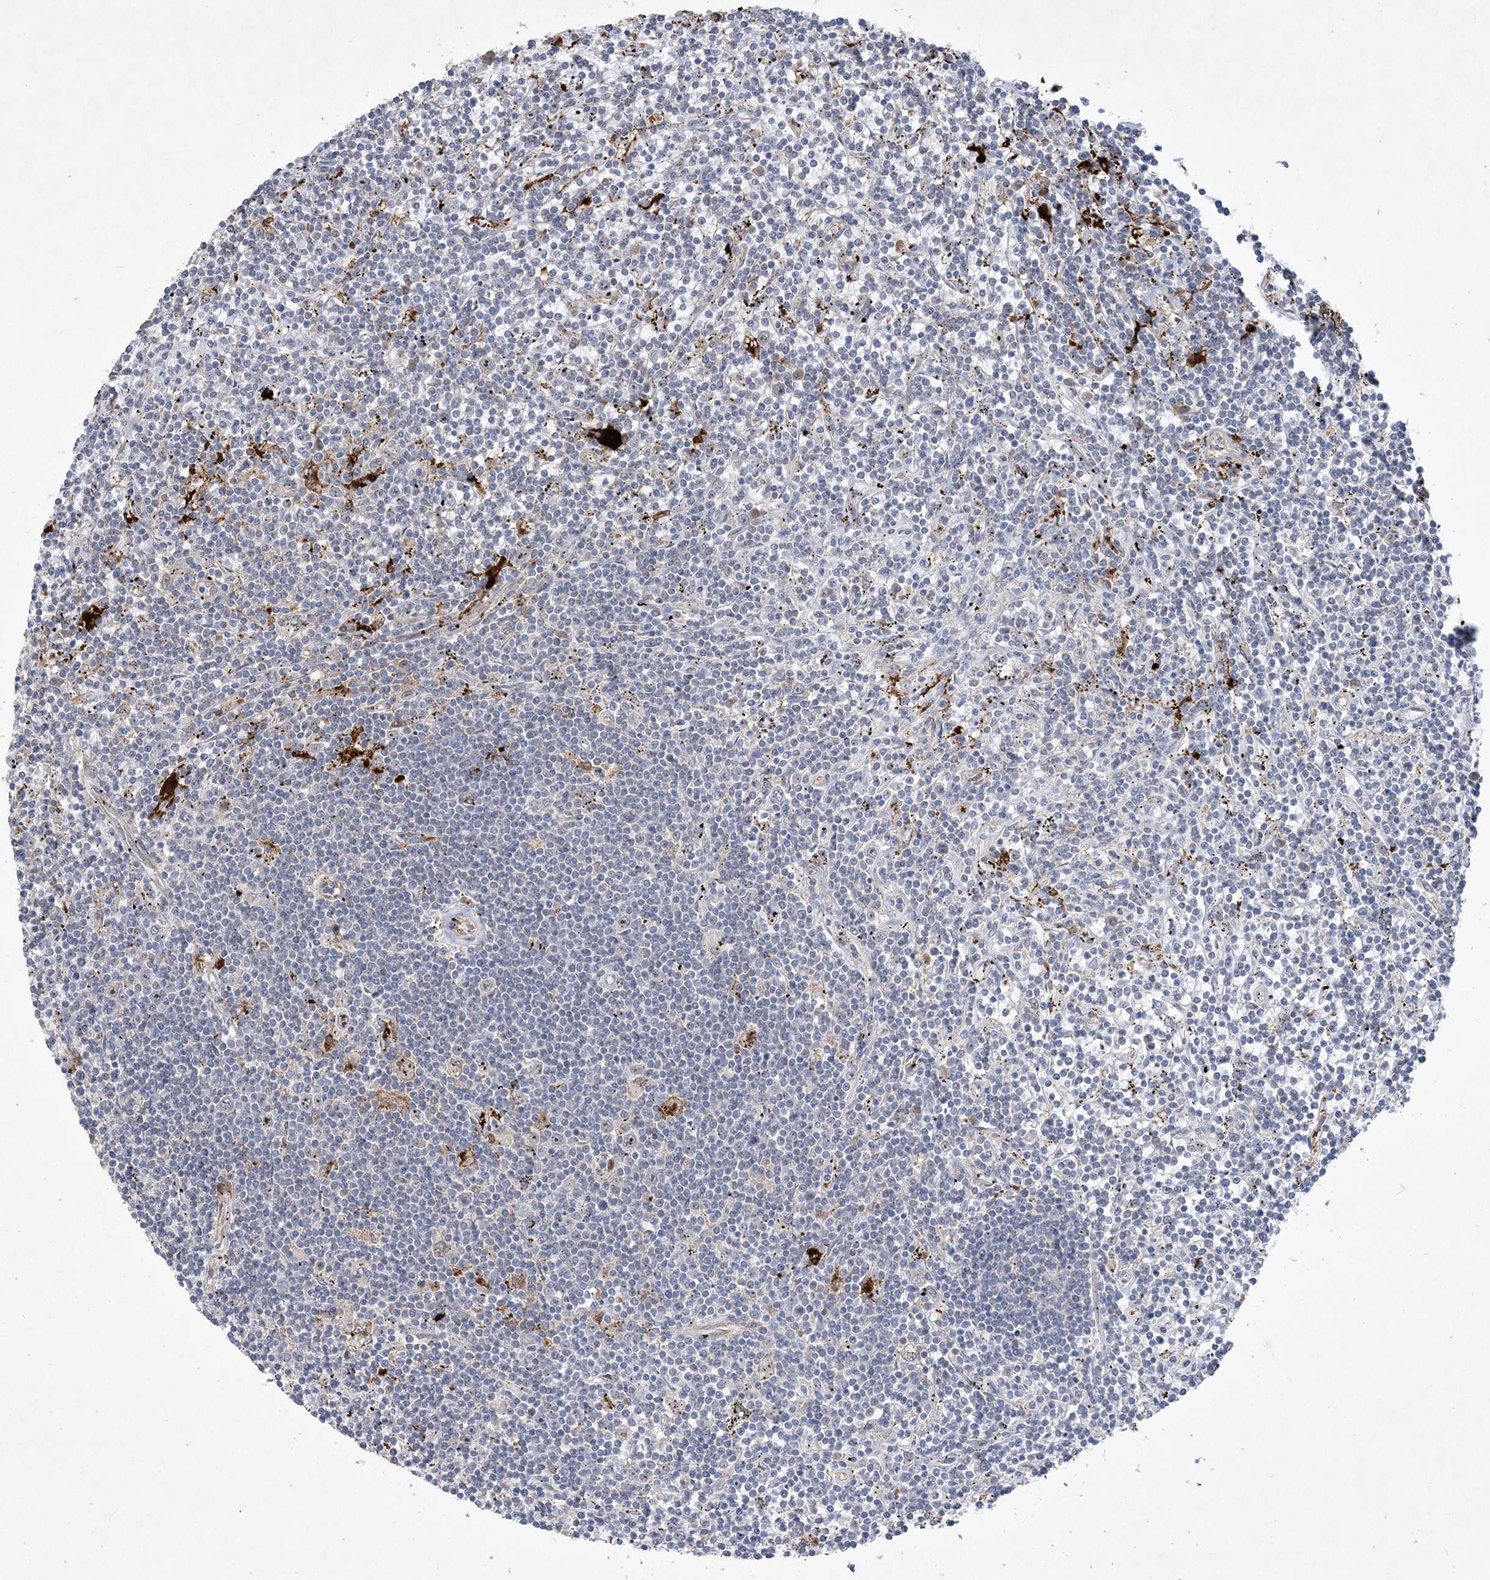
{"staining": {"intensity": "negative", "quantity": "none", "location": "none"}, "tissue": "lymphoma", "cell_type": "Tumor cells", "image_type": "cancer", "snomed": [{"axis": "morphology", "description": "Malignant lymphoma, non-Hodgkin's type, Low grade"}, {"axis": "topography", "description": "Spleen"}], "caption": "DAB immunohistochemical staining of low-grade malignant lymphoma, non-Hodgkin's type reveals no significant staining in tumor cells.", "gene": "FEZ2", "patient": {"sex": "male", "age": 76}}